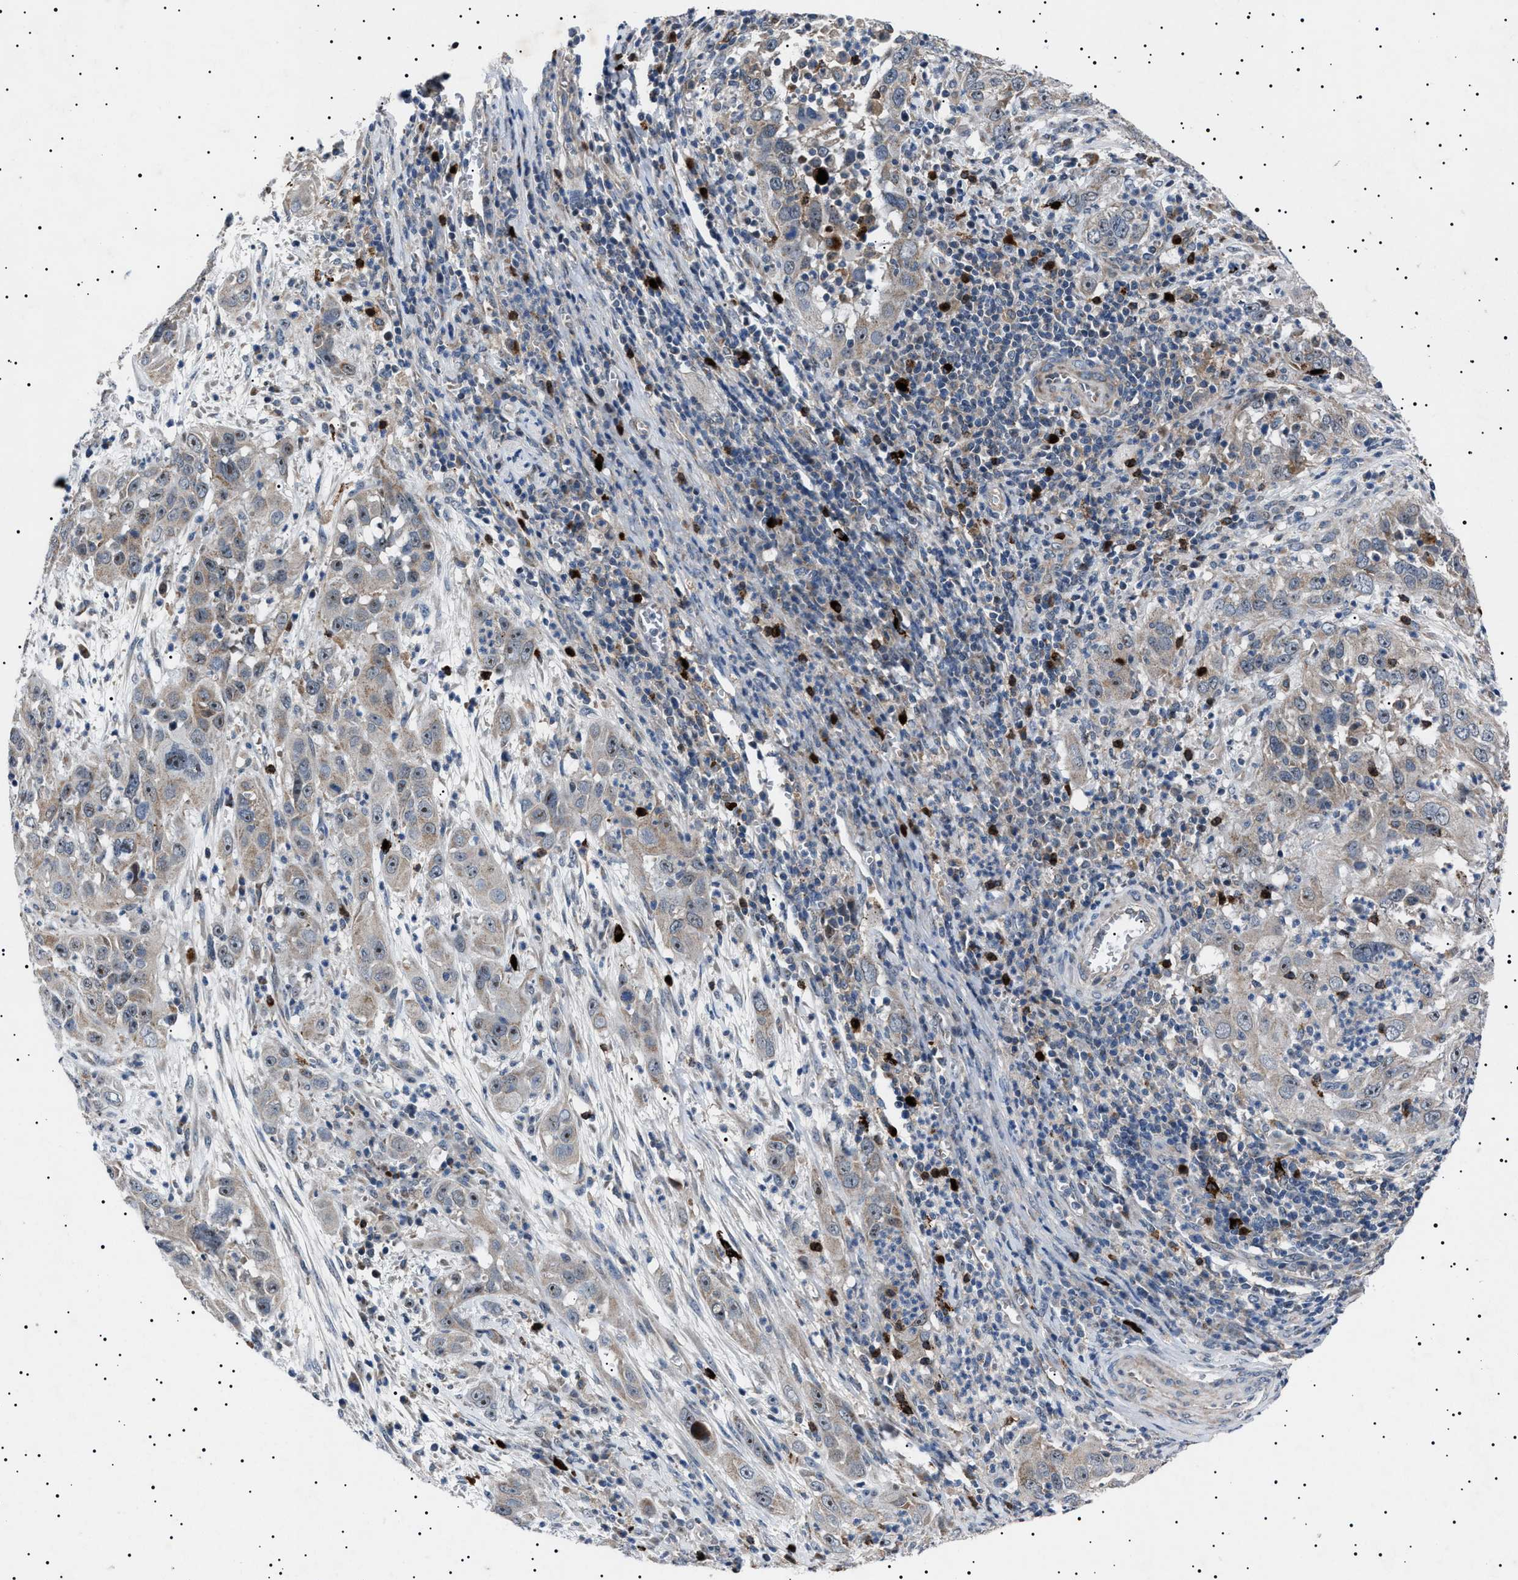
{"staining": {"intensity": "weak", "quantity": ">75%", "location": "cytoplasmic/membranous,nuclear"}, "tissue": "cervical cancer", "cell_type": "Tumor cells", "image_type": "cancer", "snomed": [{"axis": "morphology", "description": "Squamous cell carcinoma, NOS"}, {"axis": "topography", "description": "Cervix"}], "caption": "Approximately >75% of tumor cells in cervical cancer demonstrate weak cytoplasmic/membranous and nuclear protein staining as visualized by brown immunohistochemical staining.", "gene": "PTRH1", "patient": {"sex": "female", "age": 32}}